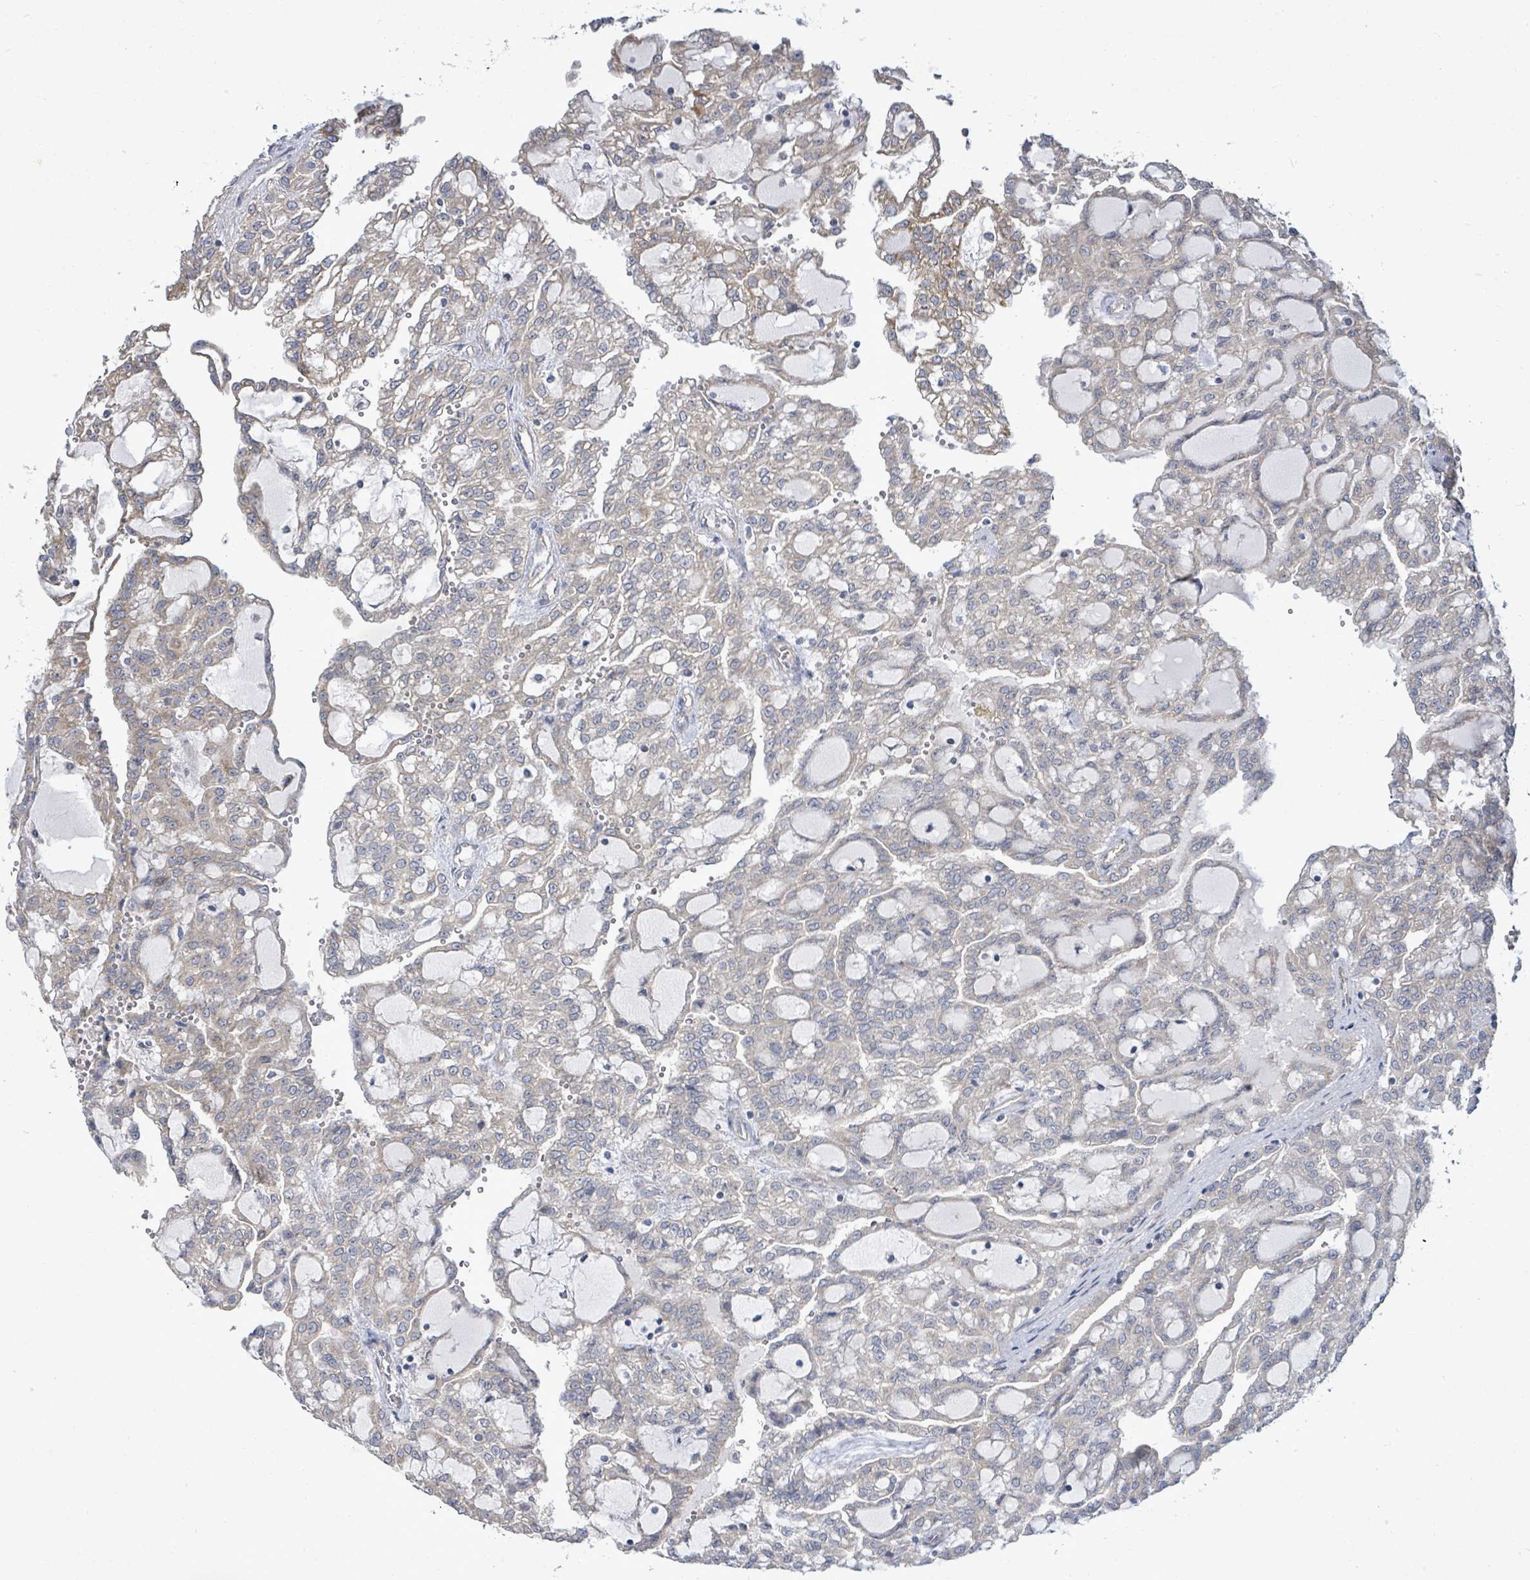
{"staining": {"intensity": "moderate", "quantity": "<25%", "location": "cytoplasmic/membranous"}, "tissue": "renal cancer", "cell_type": "Tumor cells", "image_type": "cancer", "snomed": [{"axis": "morphology", "description": "Adenocarcinoma, NOS"}, {"axis": "topography", "description": "Kidney"}], "caption": "A brown stain highlights moderate cytoplasmic/membranous expression of a protein in renal cancer (adenocarcinoma) tumor cells.", "gene": "KBTBD11", "patient": {"sex": "male", "age": 63}}